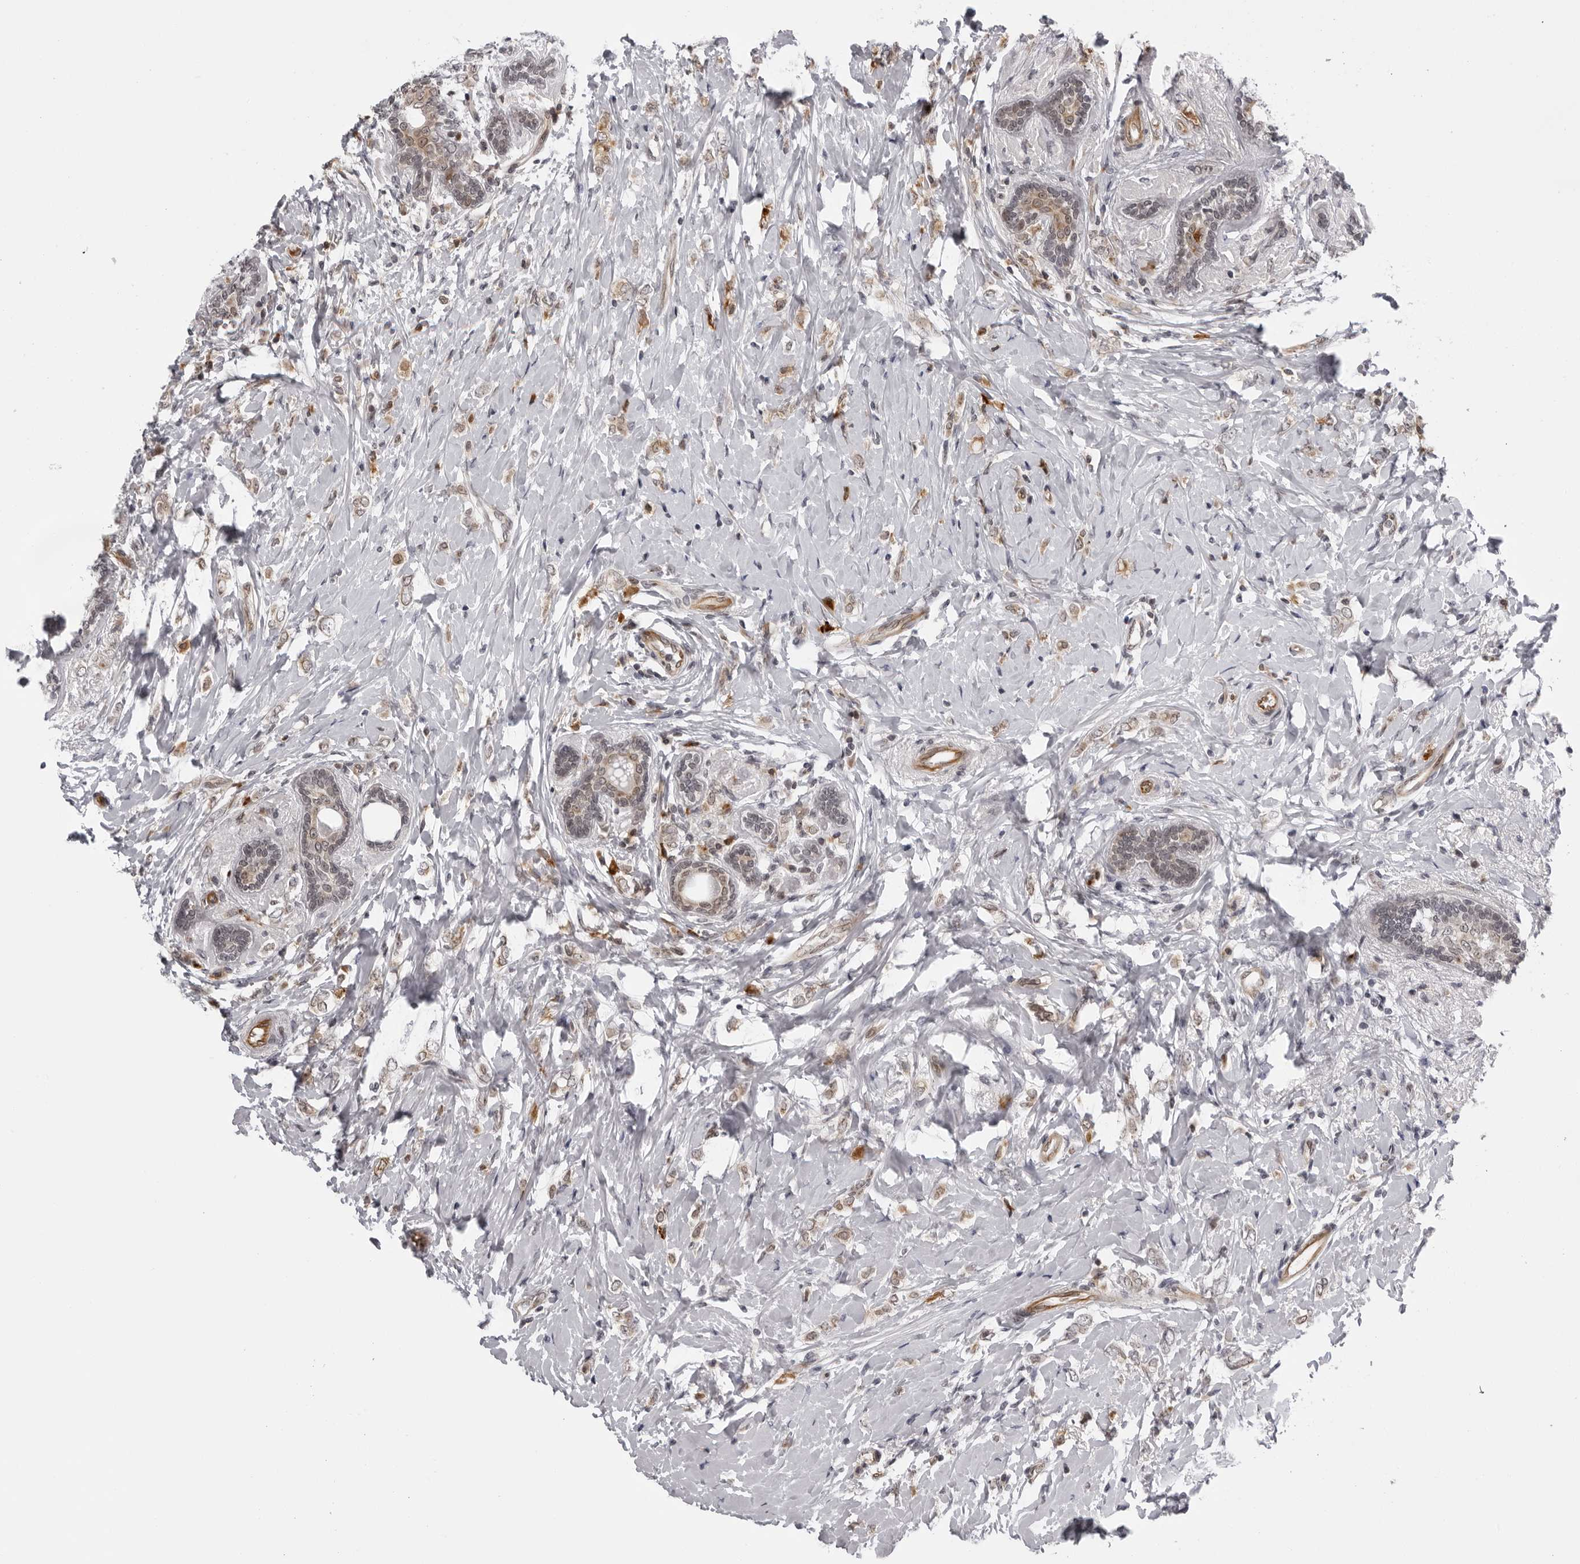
{"staining": {"intensity": "weak", "quantity": ">75%", "location": "cytoplasmic/membranous"}, "tissue": "breast cancer", "cell_type": "Tumor cells", "image_type": "cancer", "snomed": [{"axis": "morphology", "description": "Normal tissue, NOS"}, {"axis": "morphology", "description": "Lobular carcinoma"}, {"axis": "topography", "description": "Breast"}], "caption": "Immunohistochemical staining of breast lobular carcinoma shows low levels of weak cytoplasmic/membranous protein staining in about >75% of tumor cells. The staining is performed using DAB (3,3'-diaminobenzidine) brown chromogen to label protein expression. The nuclei are counter-stained blue using hematoxylin.", "gene": "GCSAML", "patient": {"sex": "female", "age": 47}}